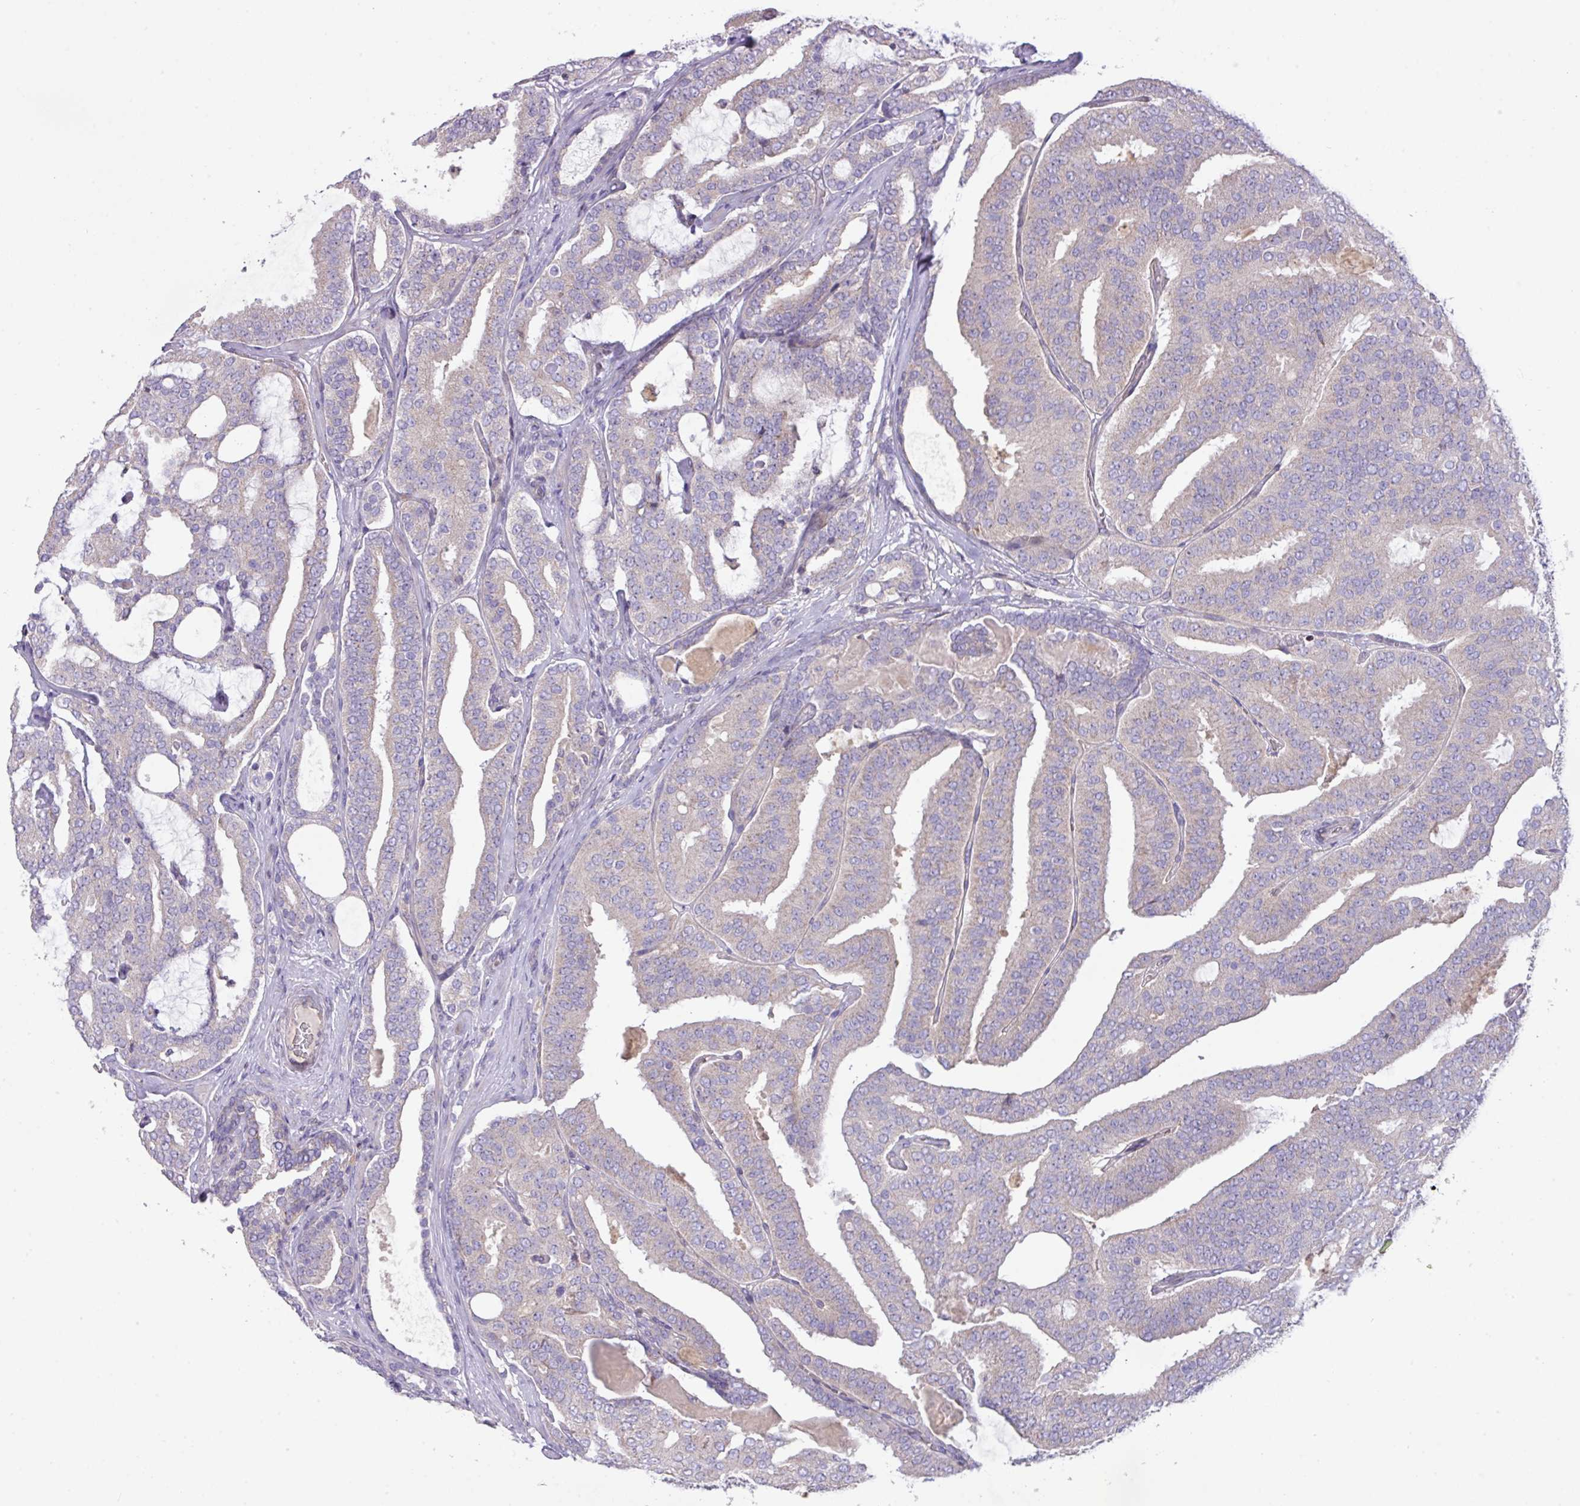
{"staining": {"intensity": "negative", "quantity": "none", "location": "none"}, "tissue": "prostate cancer", "cell_type": "Tumor cells", "image_type": "cancer", "snomed": [{"axis": "morphology", "description": "Adenocarcinoma, High grade"}, {"axis": "topography", "description": "Prostate"}], "caption": "IHC of human prostate cancer shows no staining in tumor cells.", "gene": "ZNF394", "patient": {"sex": "male", "age": 65}}